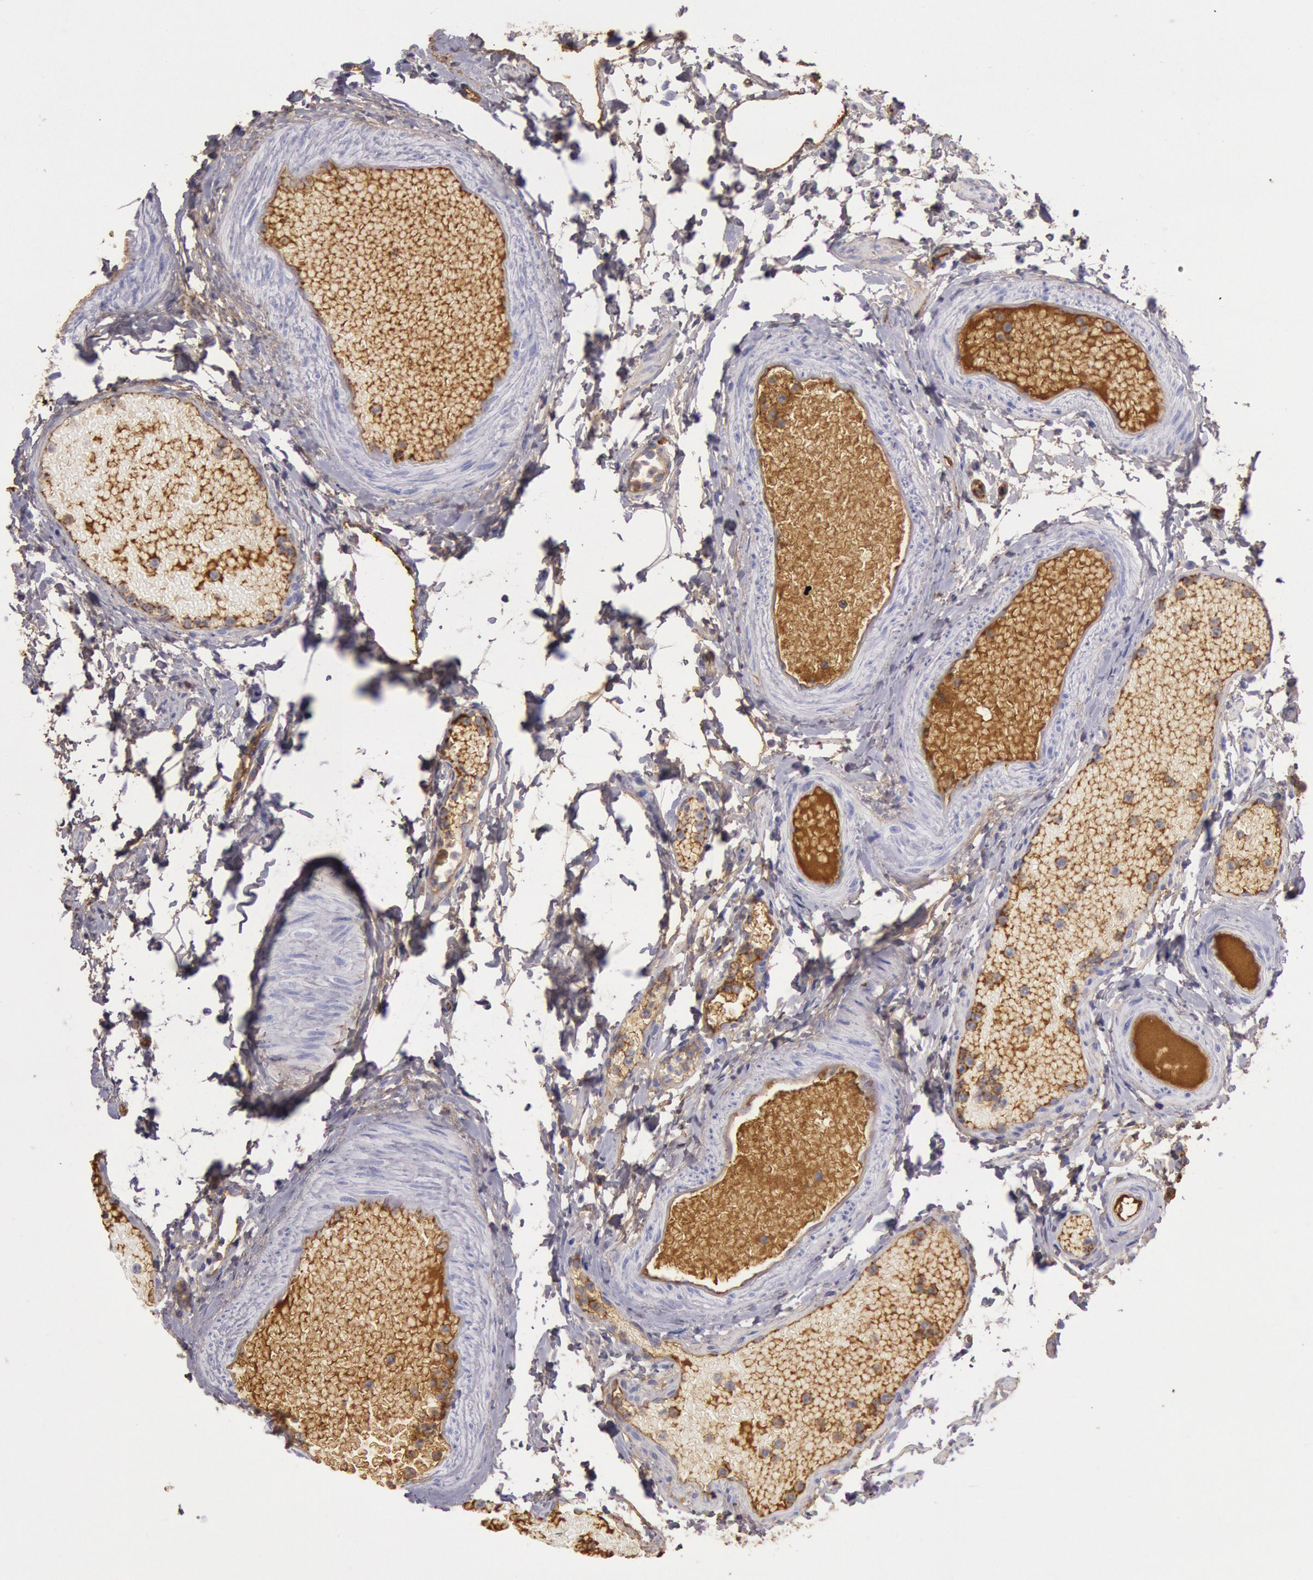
{"staining": {"intensity": "weak", "quantity": "25%-75%", "location": "cytoplasmic/membranous"}, "tissue": "fallopian tube", "cell_type": "Glandular cells", "image_type": "normal", "snomed": [{"axis": "morphology", "description": "Normal tissue, NOS"}, {"axis": "morphology", "description": "Dermoid, NOS"}, {"axis": "topography", "description": "Fallopian tube"}], "caption": "A histopathology image of human fallopian tube stained for a protein exhibits weak cytoplasmic/membranous brown staining in glandular cells. The staining was performed using DAB (3,3'-diaminobenzidine), with brown indicating positive protein expression. Nuclei are stained blue with hematoxylin.", "gene": "IGHG1", "patient": {"sex": "female", "age": 33}}